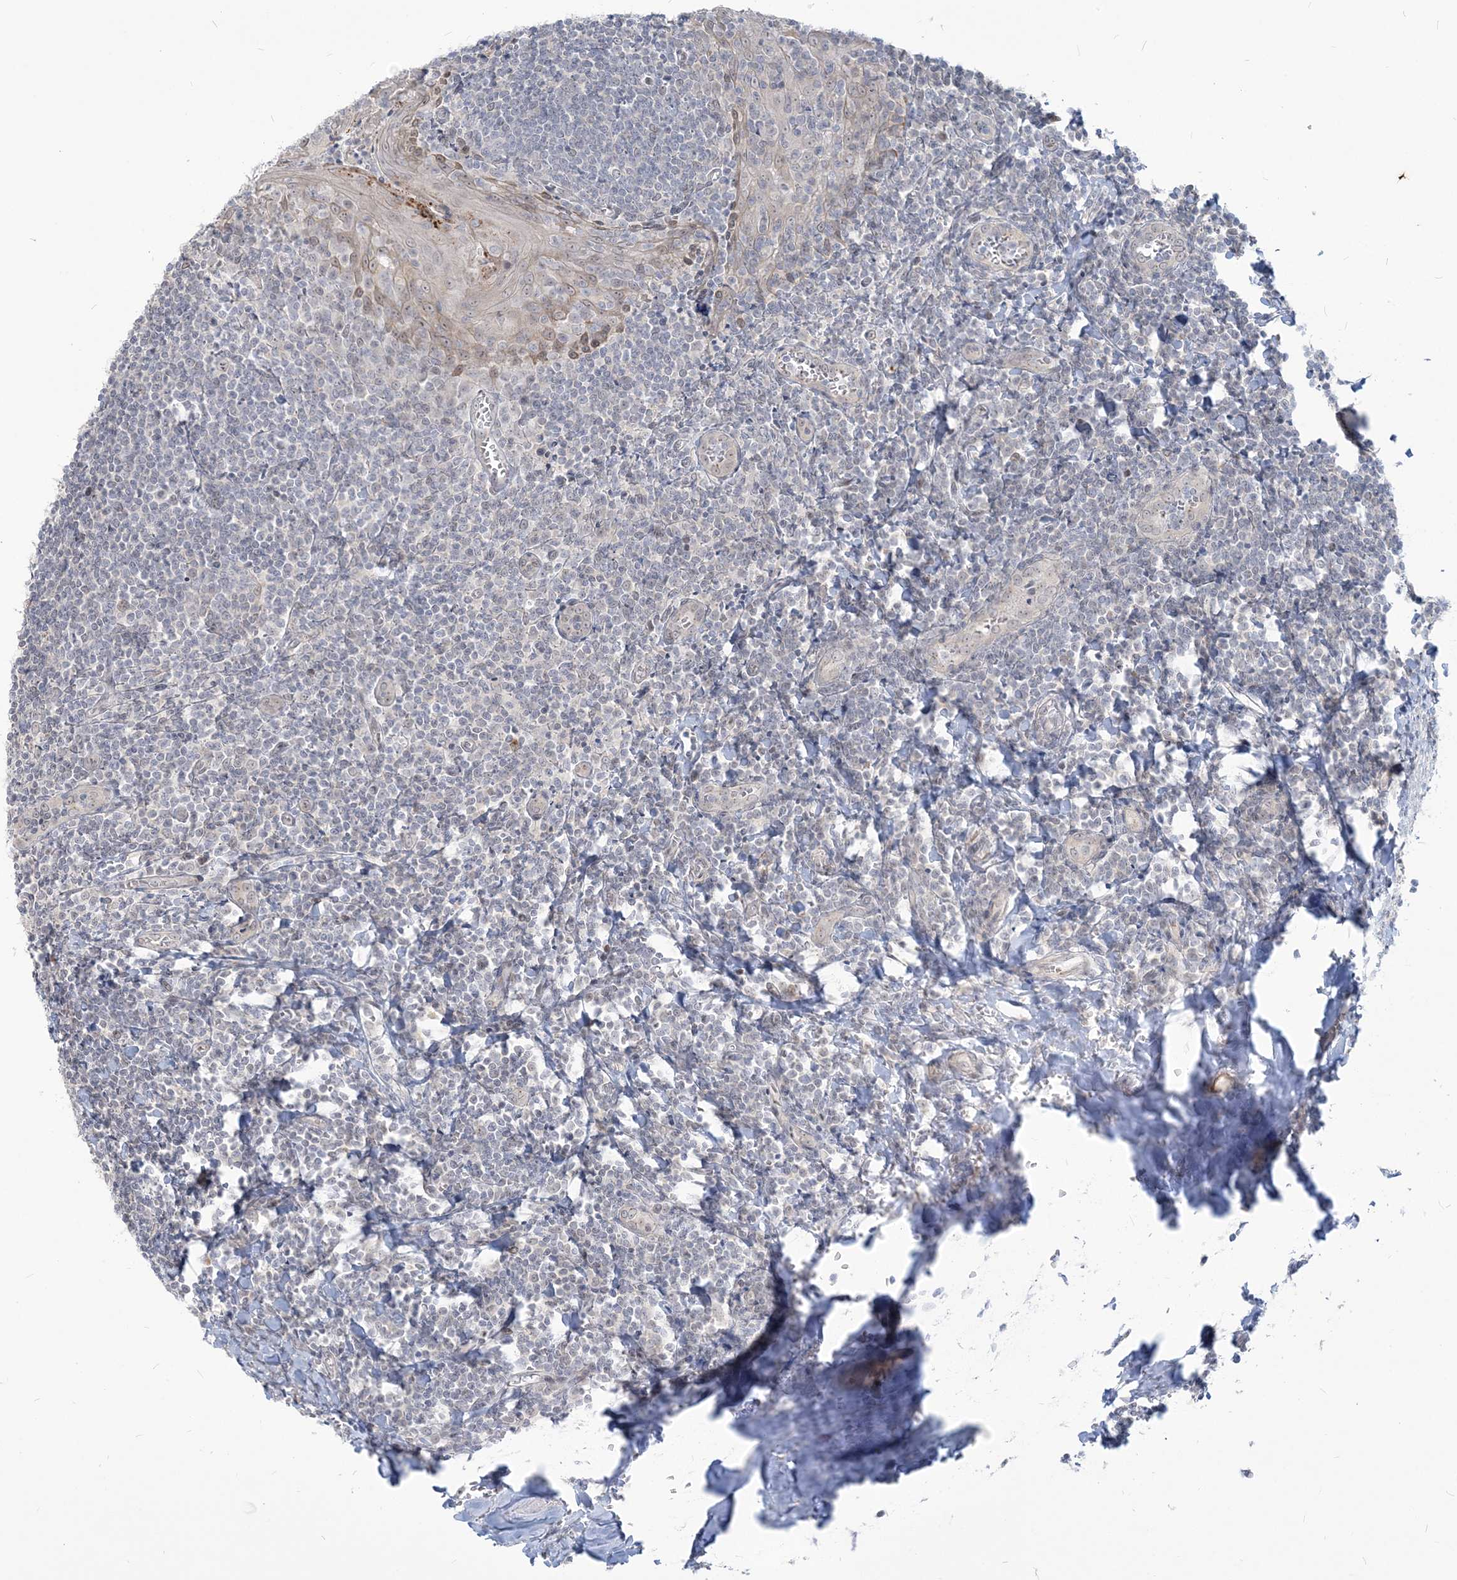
{"staining": {"intensity": "negative", "quantity": "none", "location": "none"}, "tissue": "tonsil", "cell_type": "Germinal center cells", "image_type": "normal", "snomed": [{"axis": "morphology", "description": "Normal tissue, NOS"}, {"axis": "topography", "description": "Tonsil"}], "caption": "The photomicrograph demonstrates no significant expression in germinal center cells of tonsil. The staining was performed using DAB (3,3'-diaminobenzidine) to visualize the protein expression in brown, while the nuclei were stained in blue with hematoxylin (Magnification: 20x).", "gene": "SDAD1", "patient": {"sex": "male", "age": 27}}